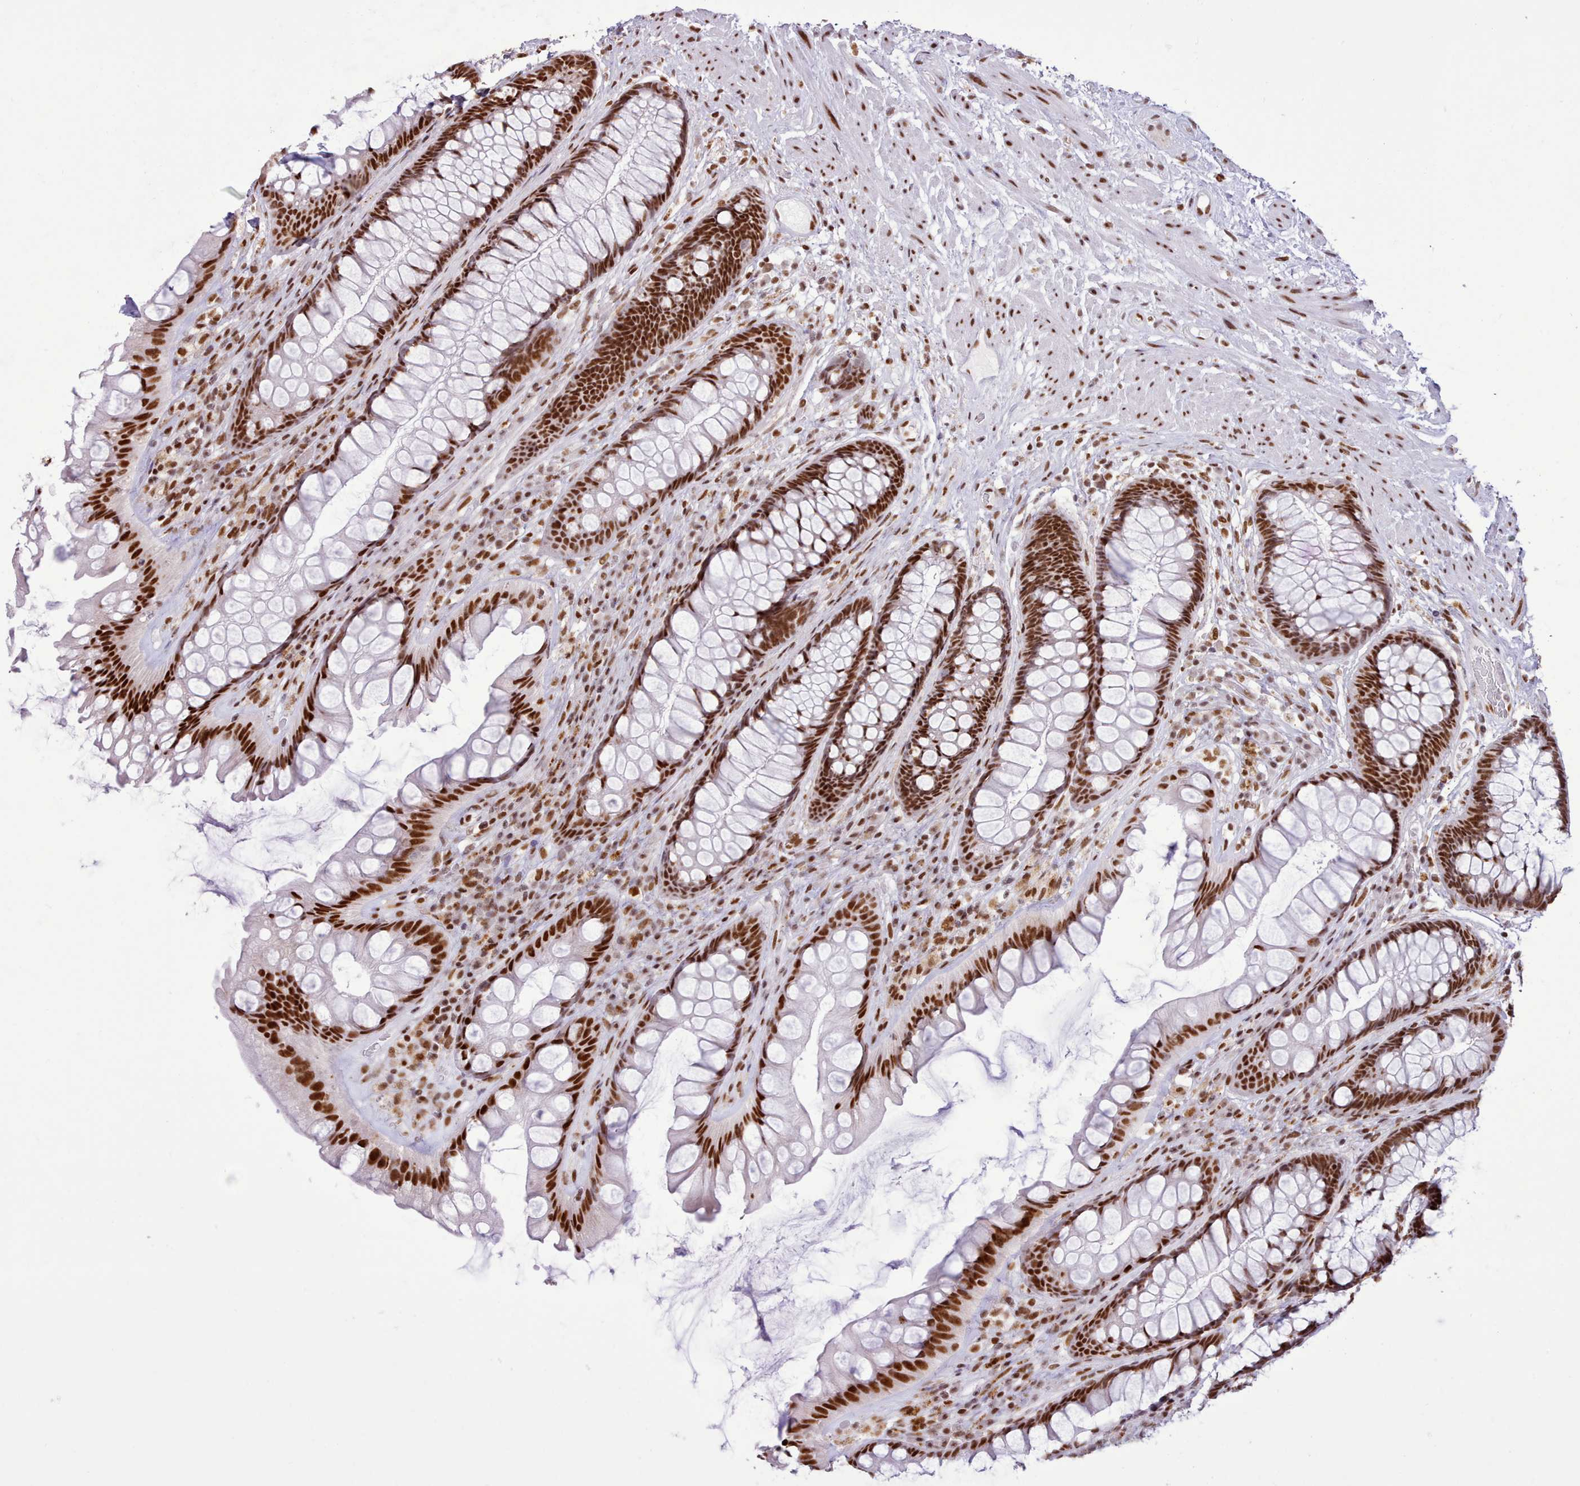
{"staining": {"intensity": "strong", "quantity": ">75%", "location": "nuclear"}, "tissue": "rectum", "cell_type": "Glandular cells", "image_type": "normal", "snomed": [{"axis": "morphology", "description": "Normal tissue, NOS"}, {"axis": "topography", "description": "Rectum"}], "caption": "Rectum stained with immunohistochemistry (IHC) displays strong nuclear positivity in about >75% of glandular cells.", "gene": "TAF15", "patient": {"sex": "male", "age": 74}}